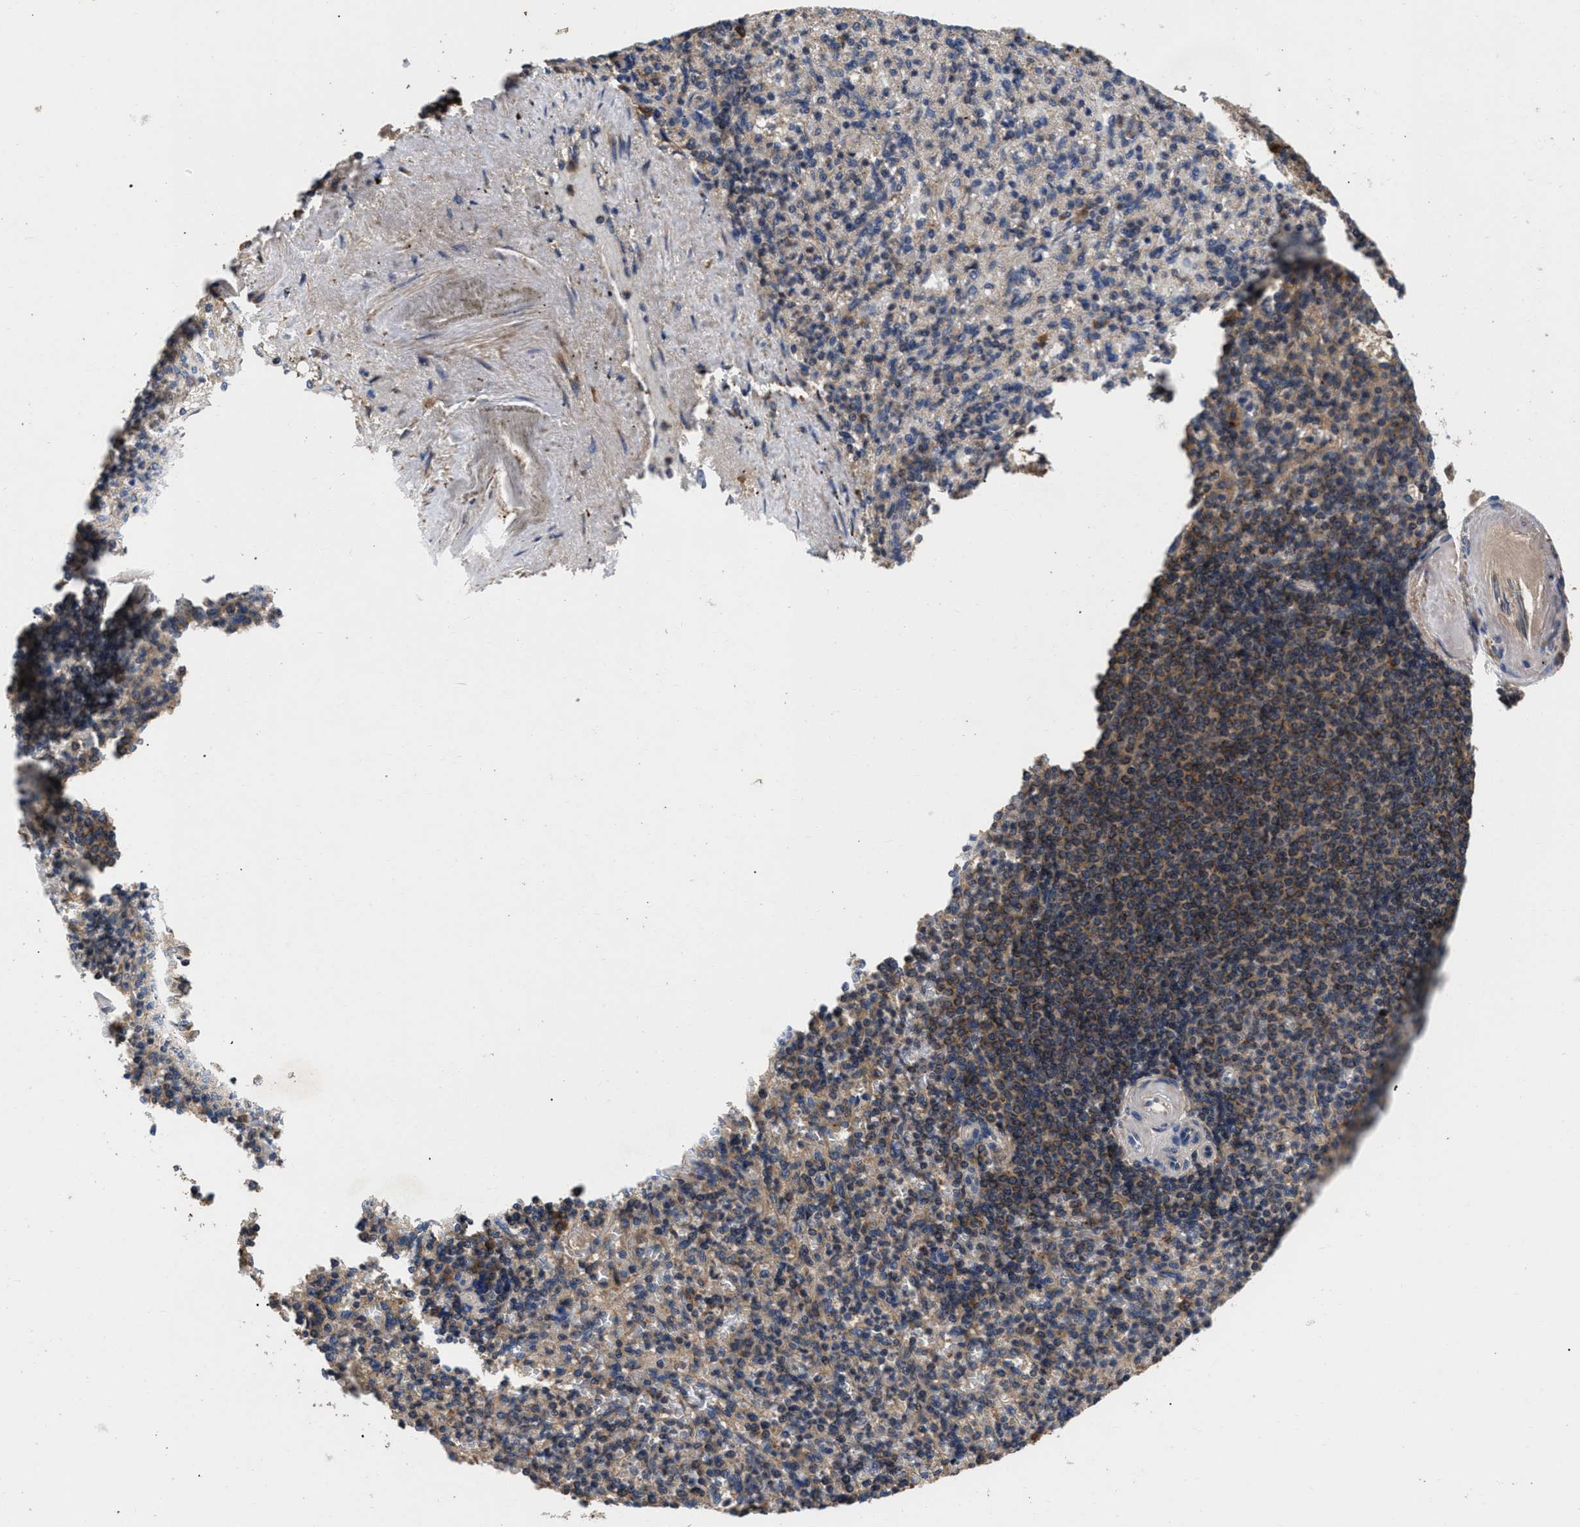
{"staining": {"intensity": "moderate", "quantity": "25%-75%", "location": "cytoplasmic/membranous"}, "tissue": "spleen", "cell_type": "Cells in red pulp", "image_type": "normal", "snomed": [{"axis": "morphology", "description": "Normal tissue, NOS"}, {"axis": "topography", "description": "Spleen"}], "caption": "Immunohistochemistry (DAB) staining of benign human spleen demonstrates moderate cytoplasmic/membranous protein staining in approximately 25%-75% of cells in red pulp. Ihc stains the protein of interest in brown and the nuclei are stained blue.", "gene": "LRRC3", "patient": {"sex": "female", "age": 74}}